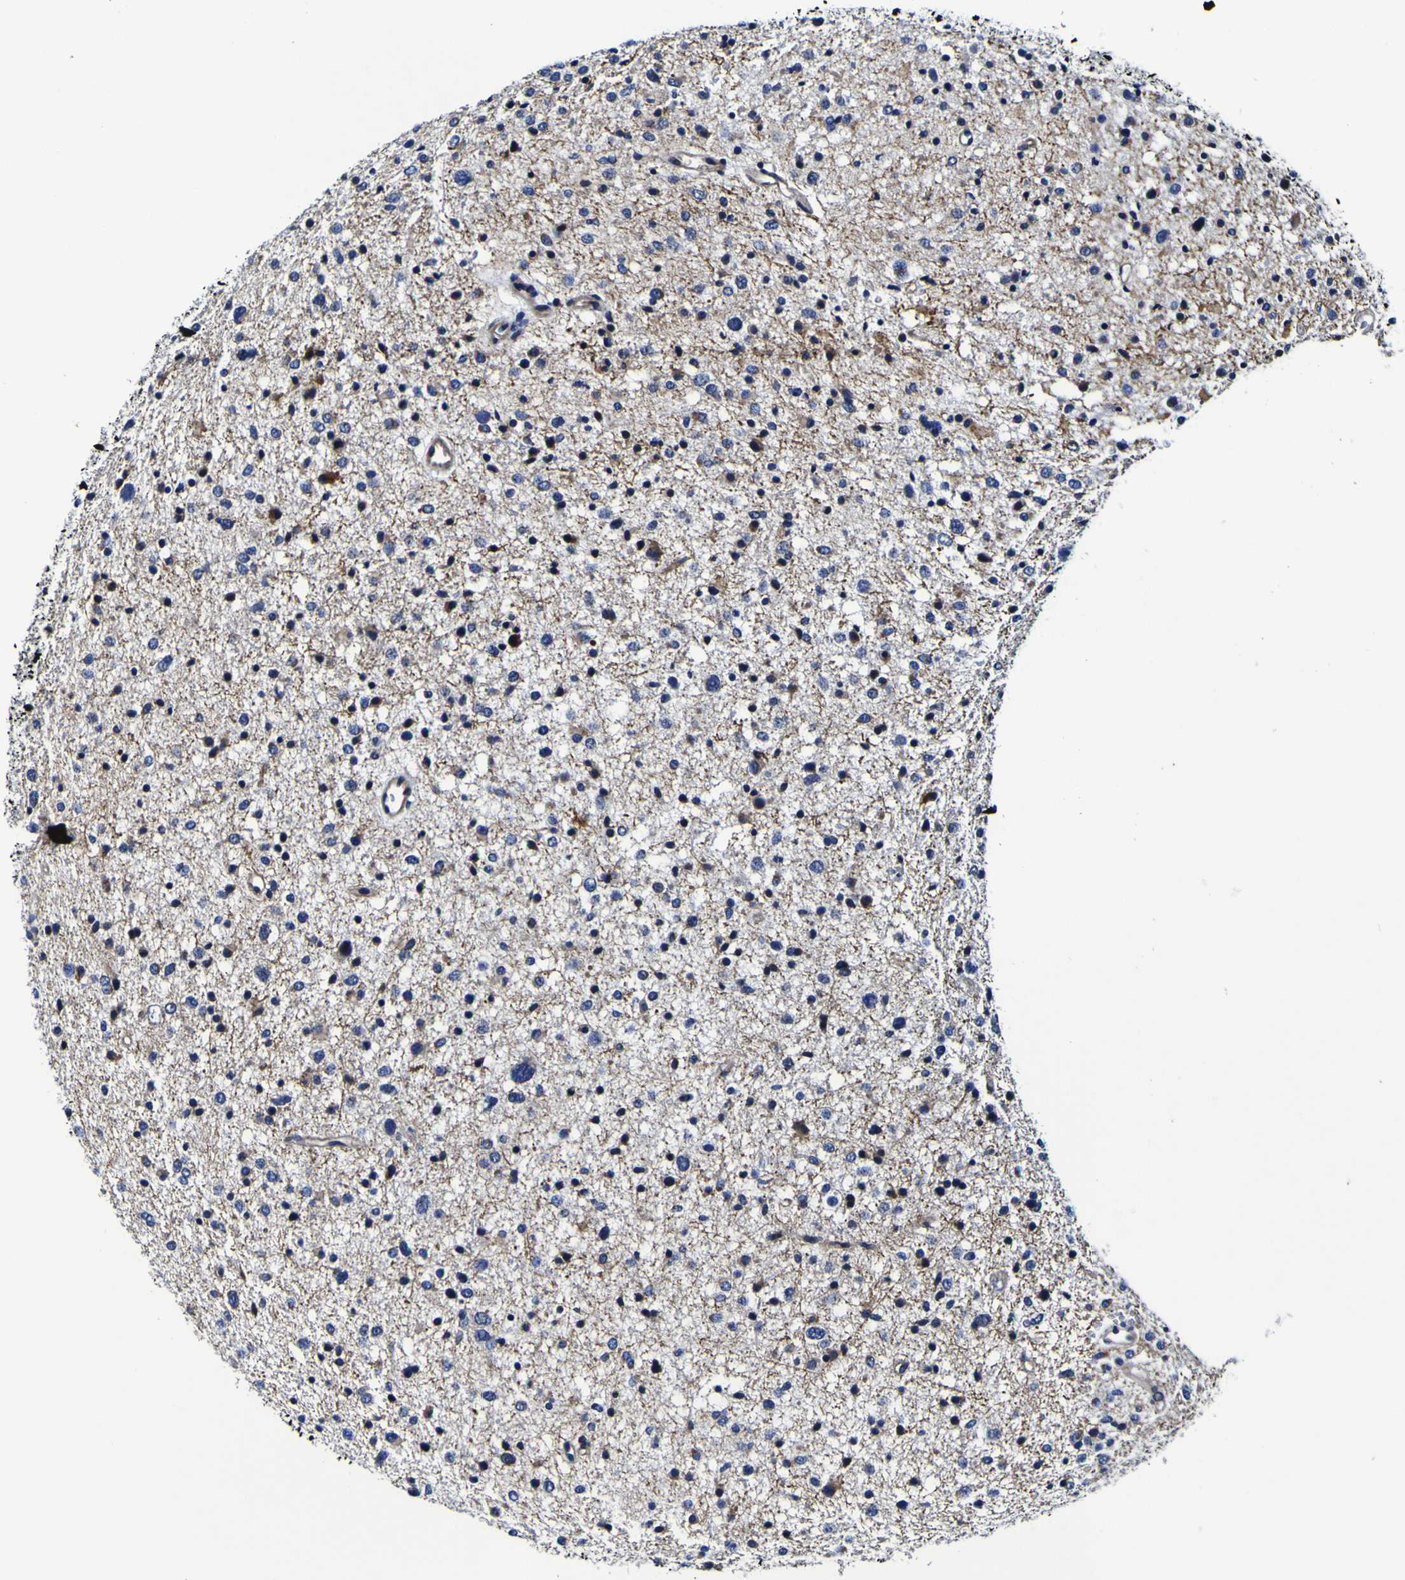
{"staining": {"intensity": "negative", "quantity": "none", "location": "none"}, "tissue": "glioma", "cell_type": "Tumor cells", "image_type": "cancer", "snomed": [{"axis": "morphology", "description": "Glioma, malignant, Low grade"}, {"axis": "topography", "description": "Brain"}], "caption": "High magnification brightfield microscopy of low-grade glioma (malignant) stained with DAB (brown) and counterstained with hematoxylin (blue): tumor cells show no significant staining.", "gene": "PDLIM4", "patient": {"sex": "female", "age": 37}}